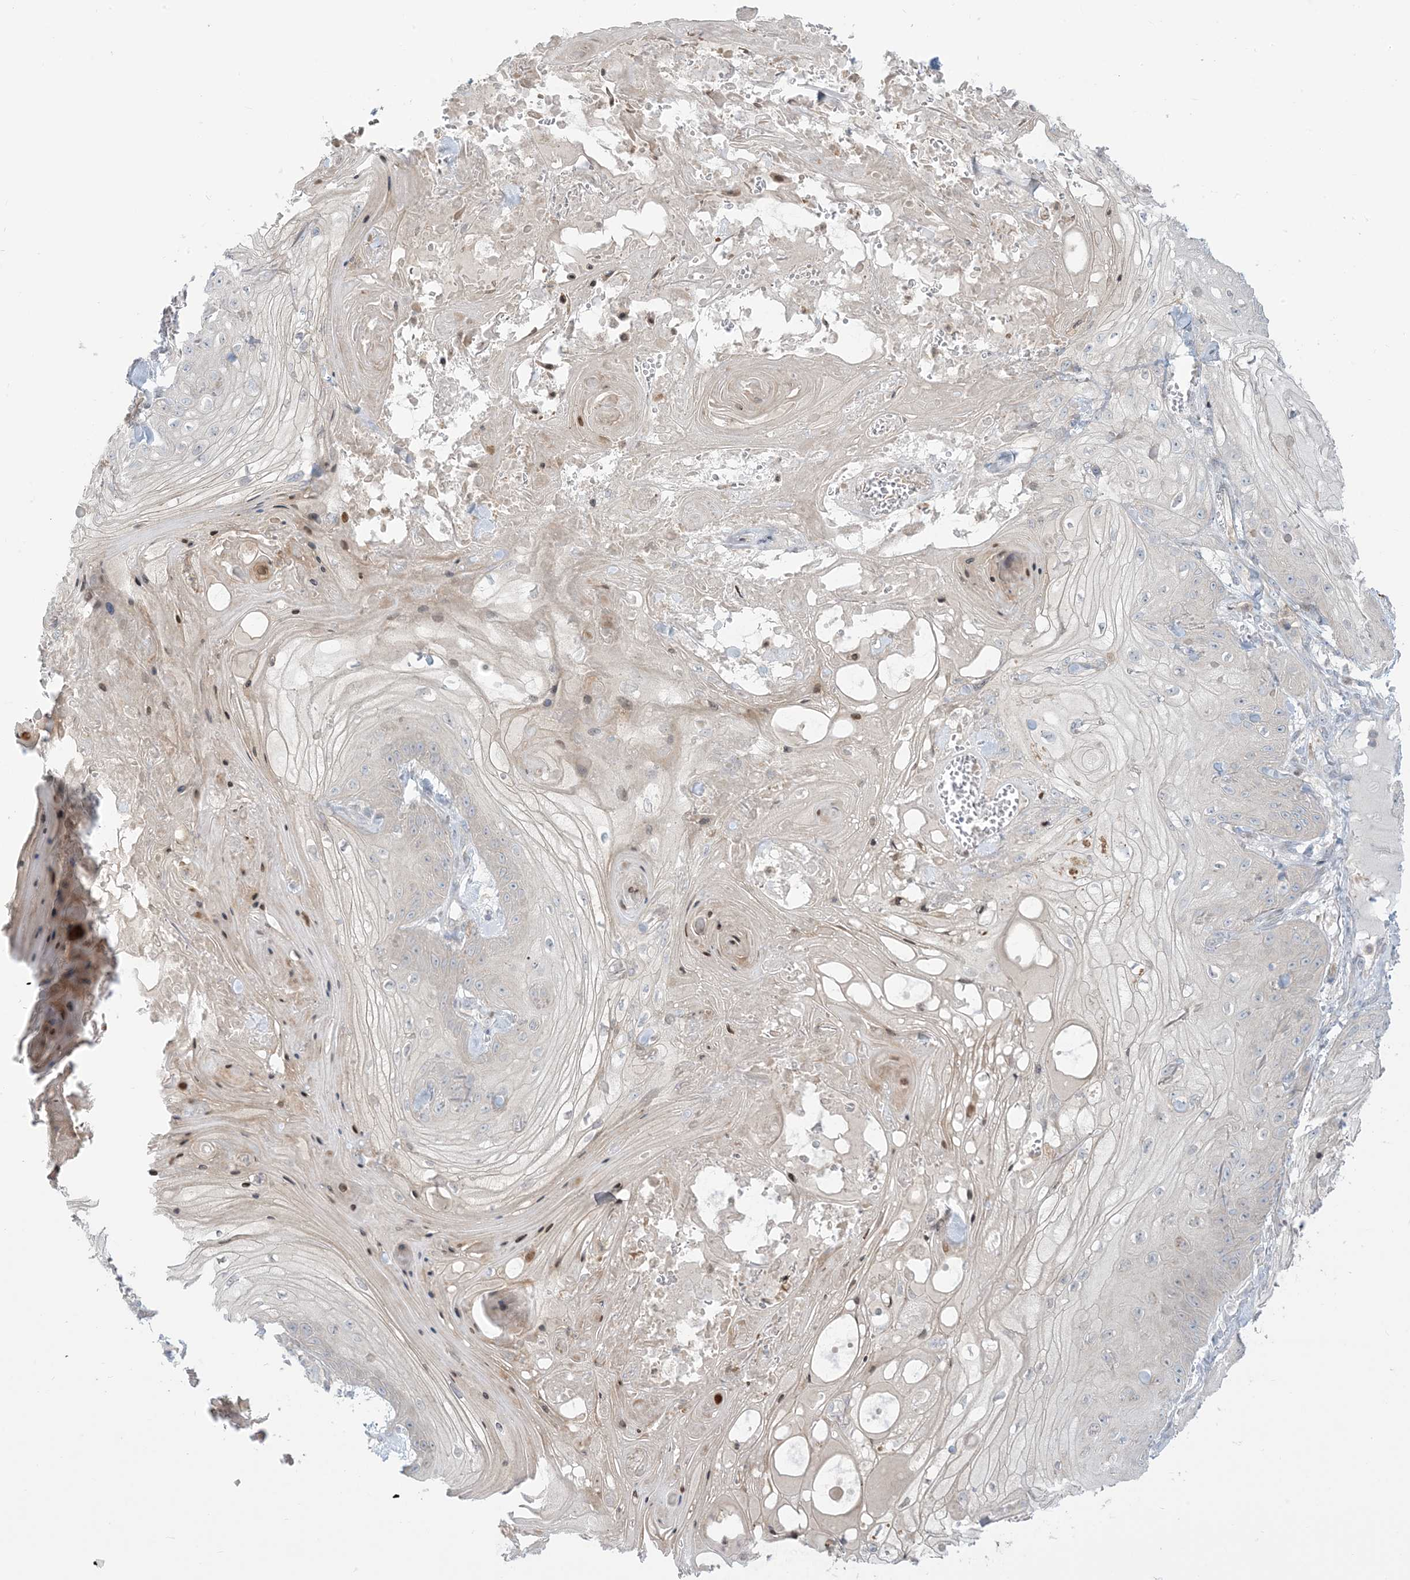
{"staining": {"intensity": "negative", "quantity": "none", "location": "none"}, "tissue": "skin cancer", "cell_type": "Tumor cells", "image_type": "cancer", "snomed": [{"axis": "morphology", "description": "Squamous cell carcinoma, NOS"}, {"axis": "topography", "description": "Skin"}], "caption": "Tumor cells are negative for protein expression in human skin cancer. (Stains: DAB immunohistochemistry (IHC) with hematoxylin counter stain, Microscopy: brightfield microscopy at high magnification).", "gene": "AFTPH", "patient": {"sex": "male", "age": 74}}